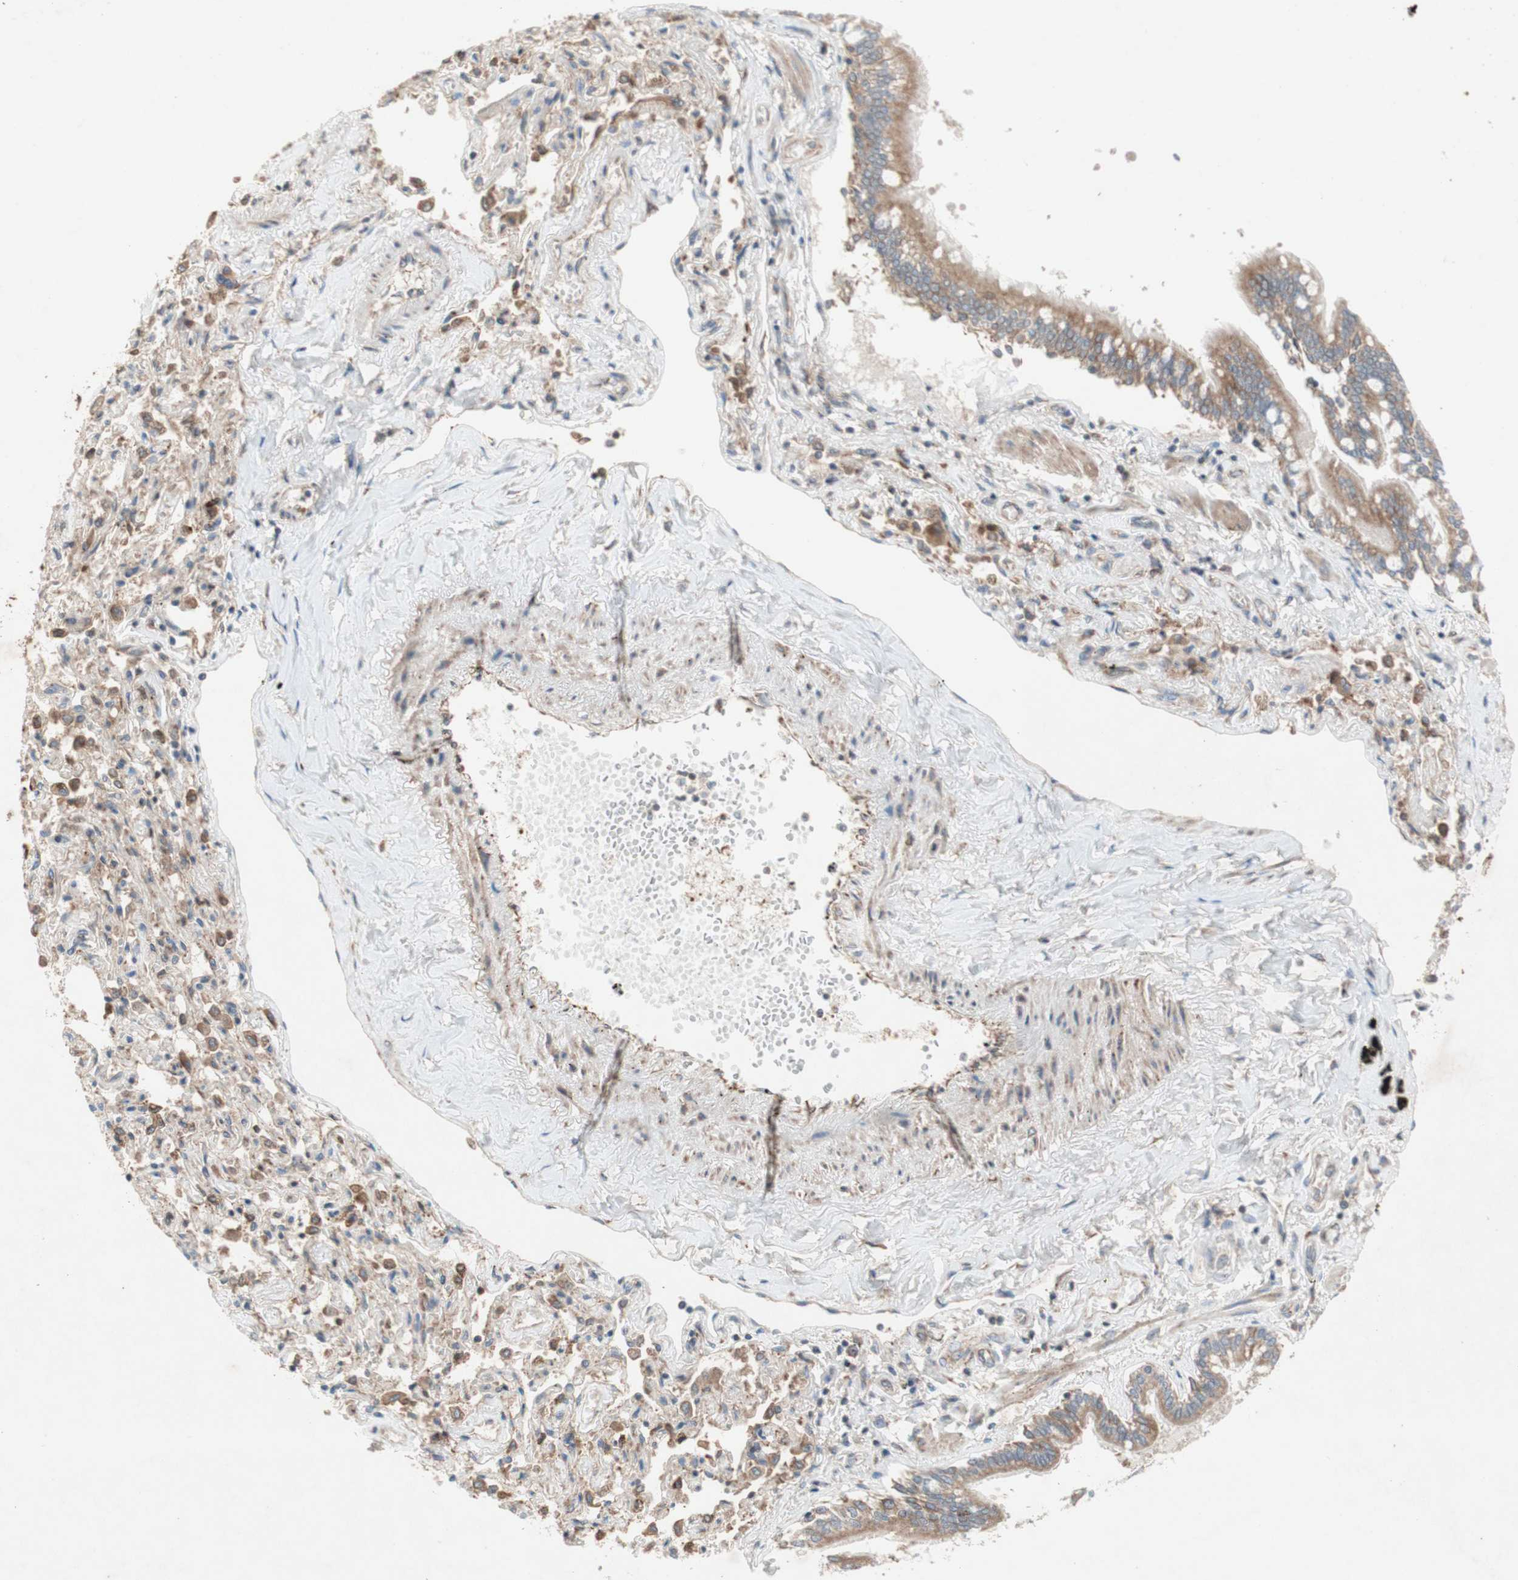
{"staining": {"intensity": "moderate", "quantity": ">75%", "location": "cytoplasmic/membranous"}, "tissue": "bronchus", "cell_type": "Respiratory epithelial cells", "image_type": "normal", "snomed": [{"axis": "morphology", "description": "Normal tissue, NOS"}, {"axis": "topography", "description": "Bronchus"}, {"axis": "topography", "description": "Lung"}], "caption": "The histopathology image shows a brown stain indicating the presence of a protein in the cytoplasmic/membranous of respiratory epithelial cells in bronchus. (IHC, brightfield microscopy, high magnification).", "gene": "SOCS2", "patient": {"sex": "male", "age": 64}}